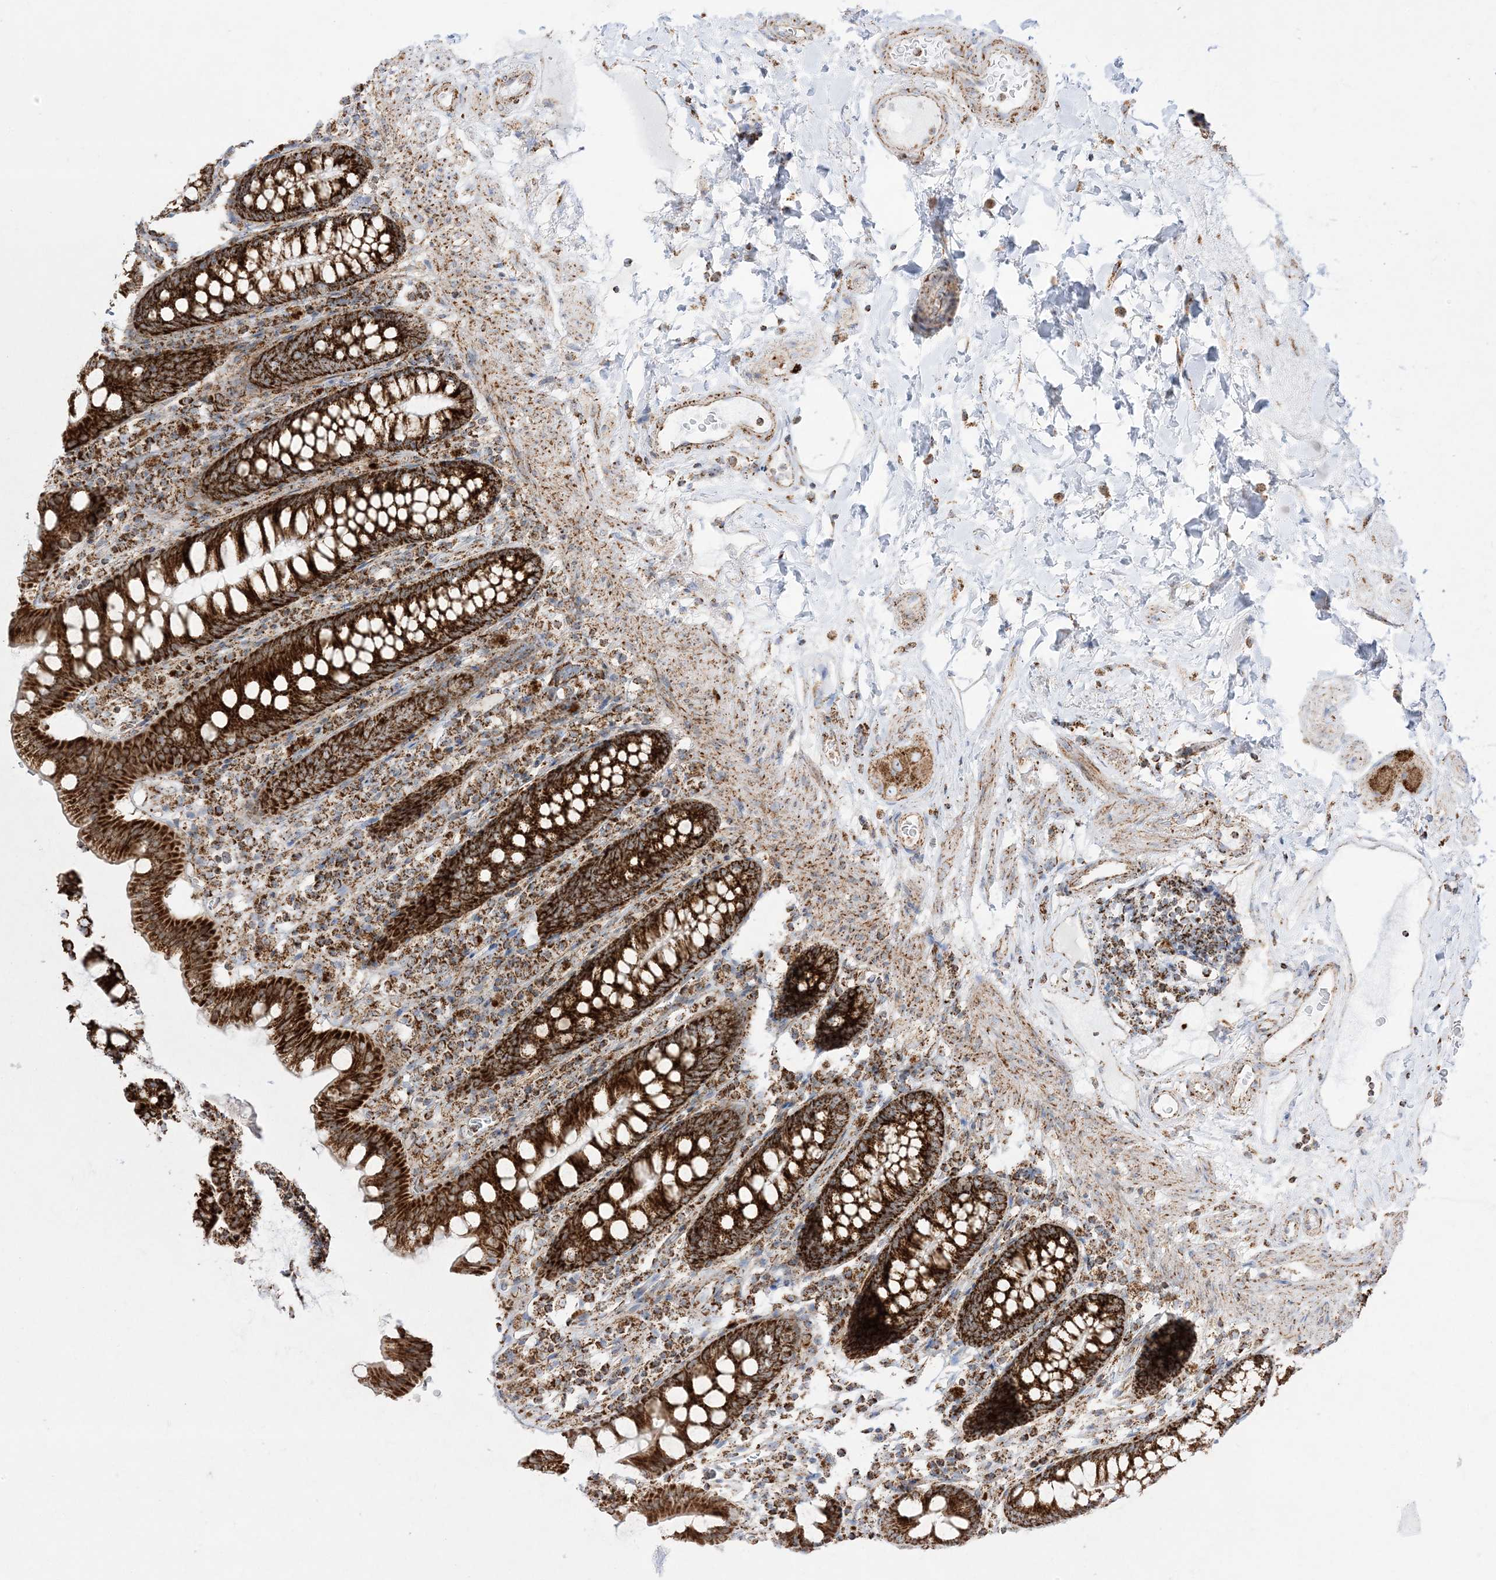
{"staining": {"intensity": "strong", "quantity": ">75%", "location": "cytoplasmic/membranous"}, "tissue": "colon", "cell_type": "Endothelial cells", "image_type": "normal", "snomed": [{"axis": "morphology", "description": "Normal tissue, NOS"}, {"axis": "topography", "description": "Colon"}], "caption": "Immunohistochemistry micrograph of unremarkable colon: human colon stained using immunohistochemistry (IHC) exhibits high levels of strong protein expression localized specifically in the cytoplasmic/membranous of endothelial cells, appearing as a cytoplasmic/membranous brown color.", "gene": "MRPS36", "patient": {"sex": "female", "age": 79}}